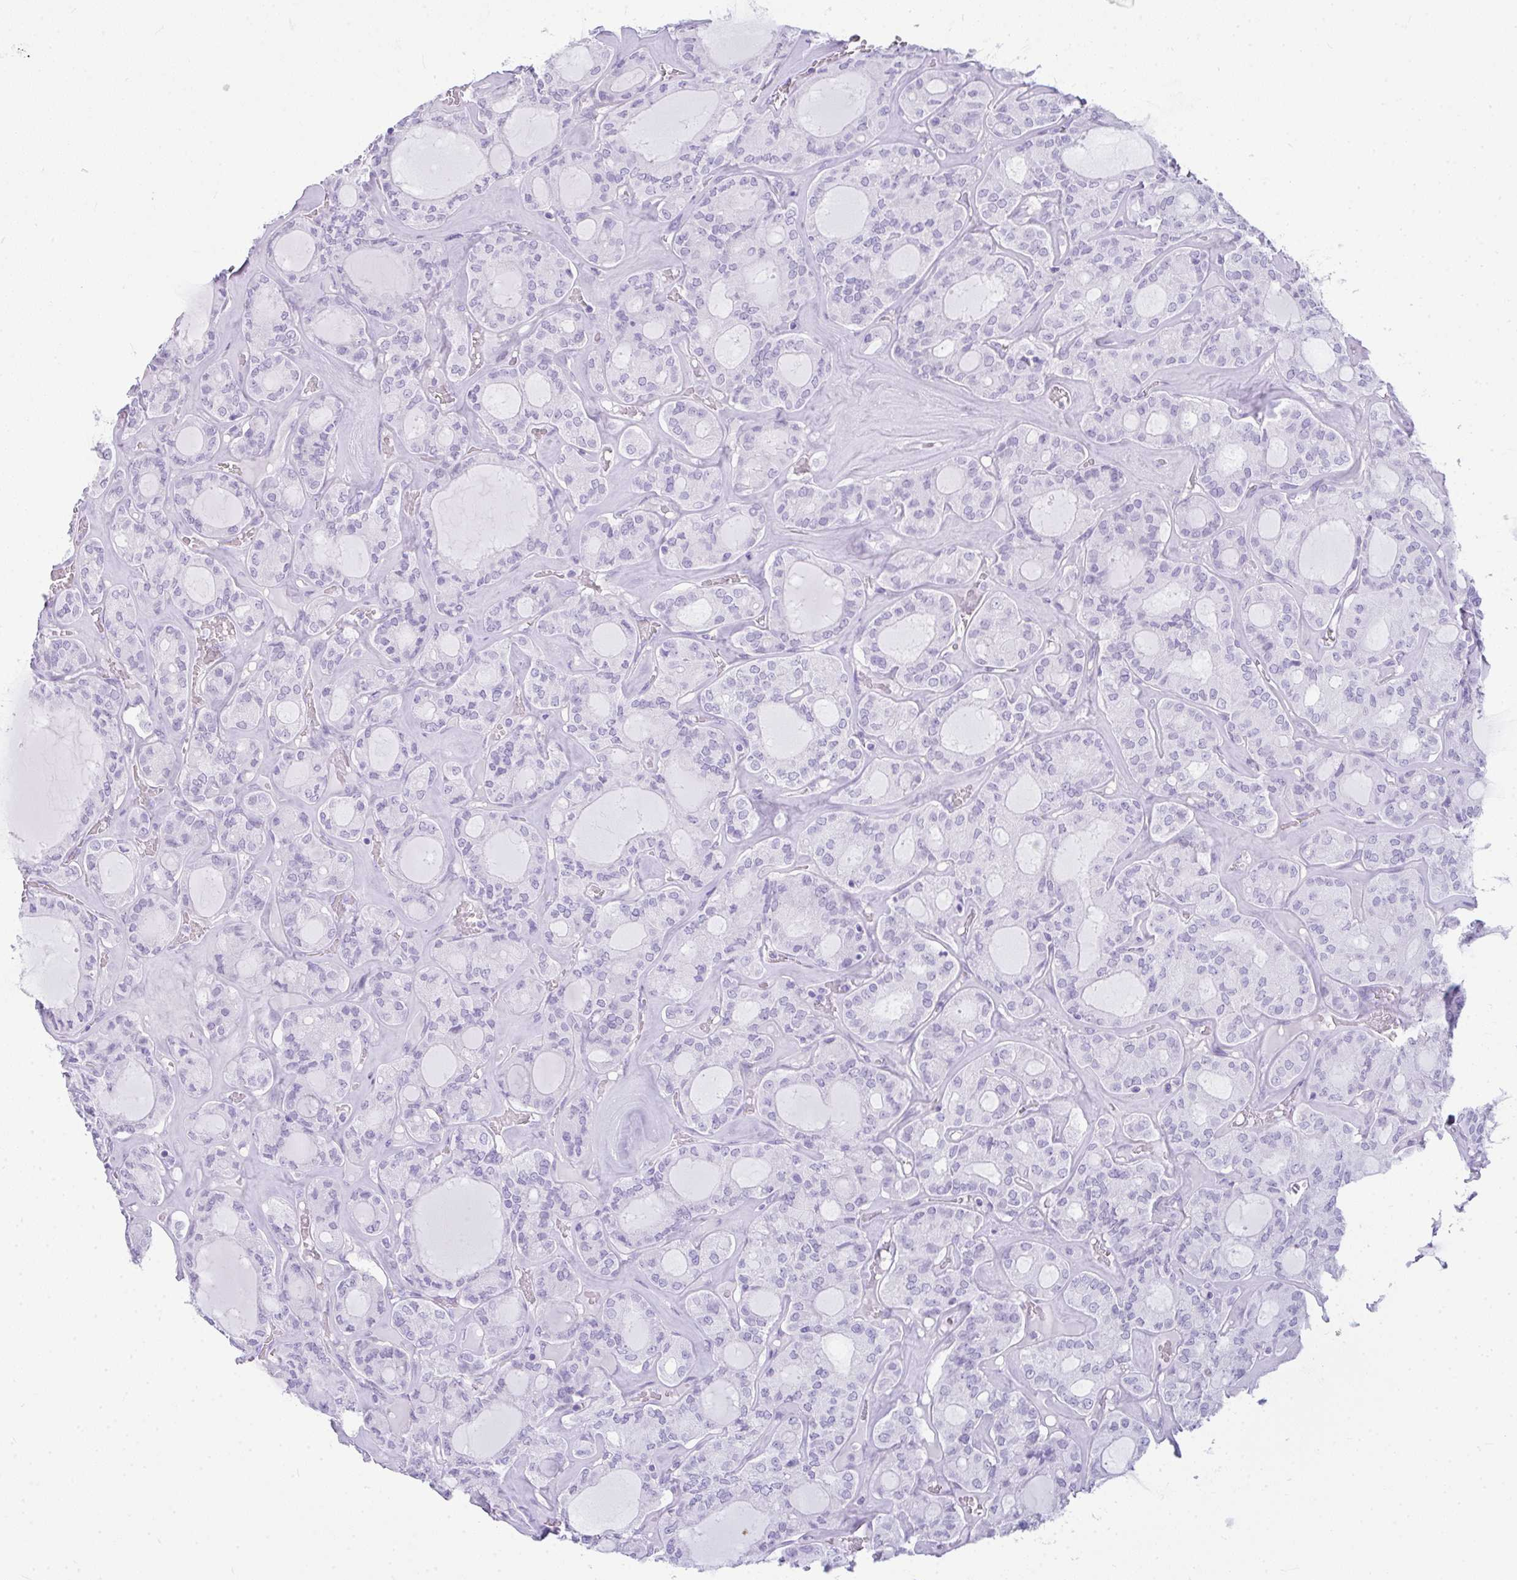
{"staining": {"intensity": "negative", "quantity": "none", "location": "none"}, "tissue": "thyroid cancer", "cell_type": "Tumor cells", "image_type": "cancer", "snomed": [{"axis": "morphology", "description": "Papillary adenocarcinoma, NOS"}, {"axis": "topography", "description": "Thyroid gland"}], "caption": "A high-resolution photomicrograph shows immunohistochemistry (IHC) staining of thyroid cancer, which shows no significant positivity in tumor cells.", "gene": "RASL10A", "patient": {"sex": "male", "age": 87}}